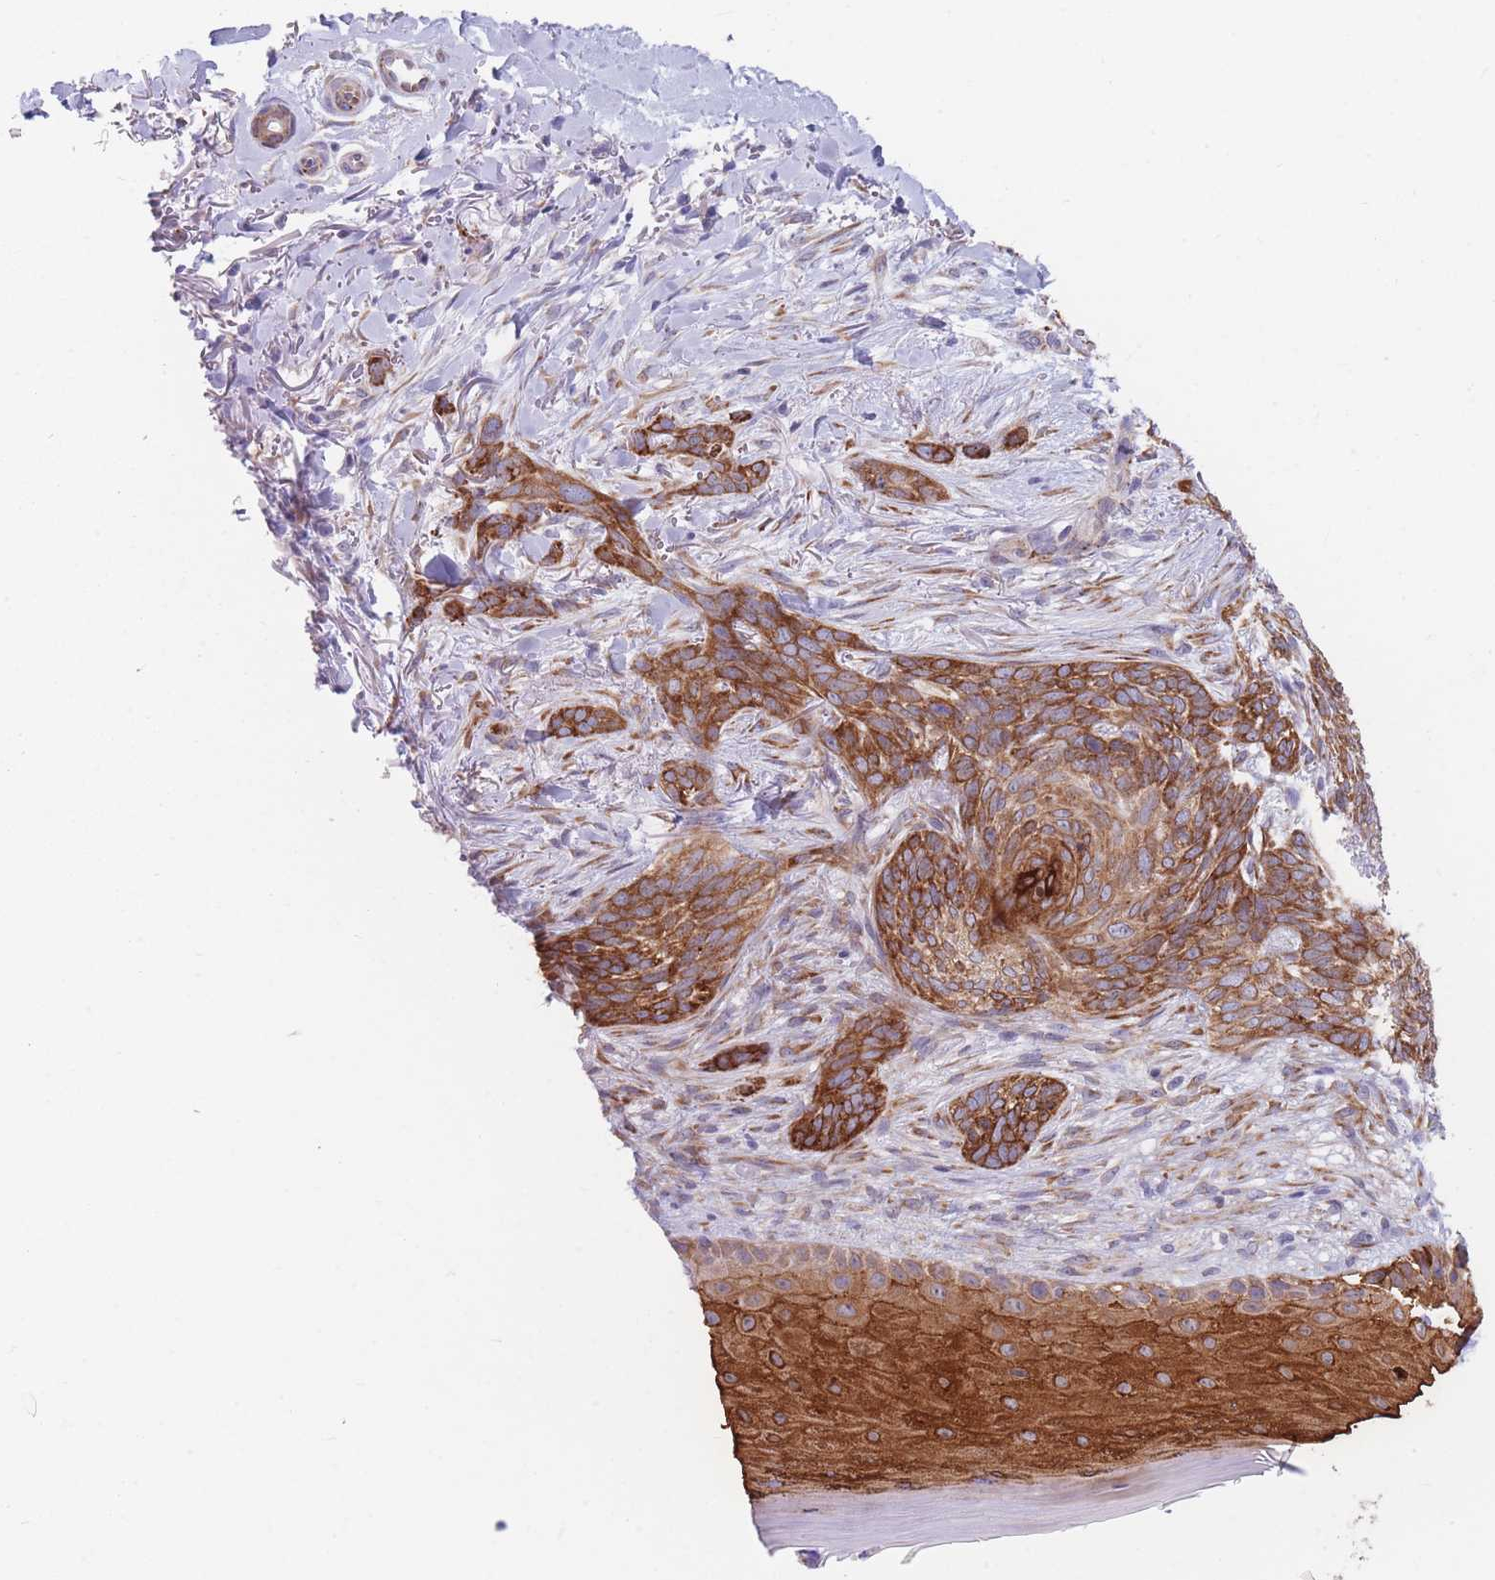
{"staining": {"intensity": "strong", "quantity": ">75%", "location": "cytoplasmic/membranous"}, "tissue": "skin cancer", "cell_type": "Tumor cells", "image_type": "cancer", "snomed": [{"axis": "morphology", "description": "Normal tissue, NOS"}, {"axis": "morphology", "description": "Basal cell carcinoma"}, {"axis": "topography", "description": "Skin"}], "caption": "Protein staining of basal cell carcinoma (skin) tissue exhibits strong cytoplasmic/membranous expression in about >75% of tumor cells. (brown staining indicates protein expression, while blue staining denotes nuclei).", "gene": "AK9", "patient": {"sex": "female", "age": 67}}